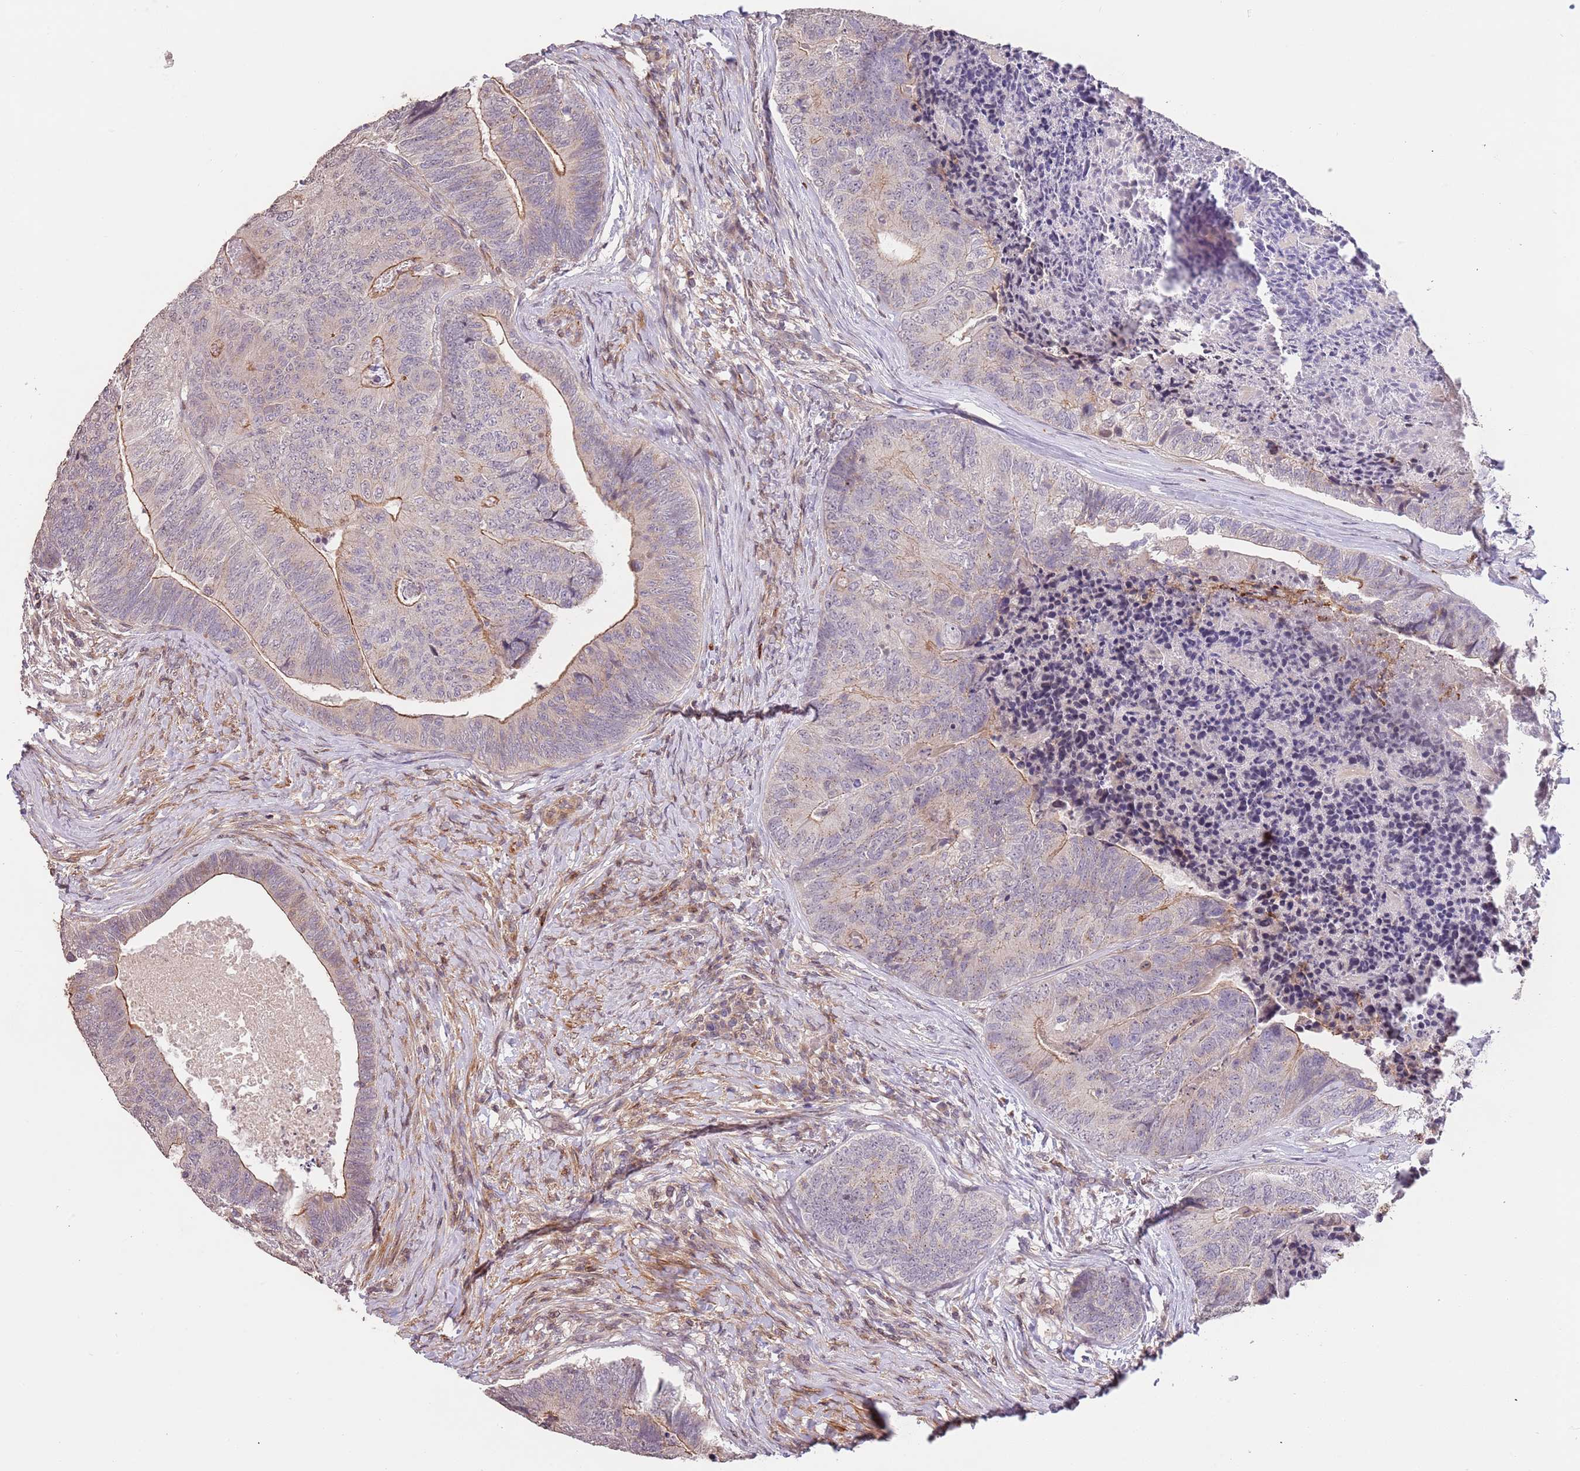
{"staining": {"intensity": "moderate", "quantity": "<25%", "location": "cytoplasmic/membranous"}, "tissue": "colorectal cancer", "cell_type": "Tumor cells", "image_type": "cancer", "snomed": [{"axis": "morphology", "description": "Adenocarcinoma, NOS"}, {"axis": "topography", "description": "Colon"}], "caption": "A photomicrograph of human colorectal cancer (adenocarcinoma) stained for a protein displays moderate cytoplasmic/membranous brown staining in tumor cells.", "gene": "SLC16A4", "patient": {"sex": "female", "age": 67}}